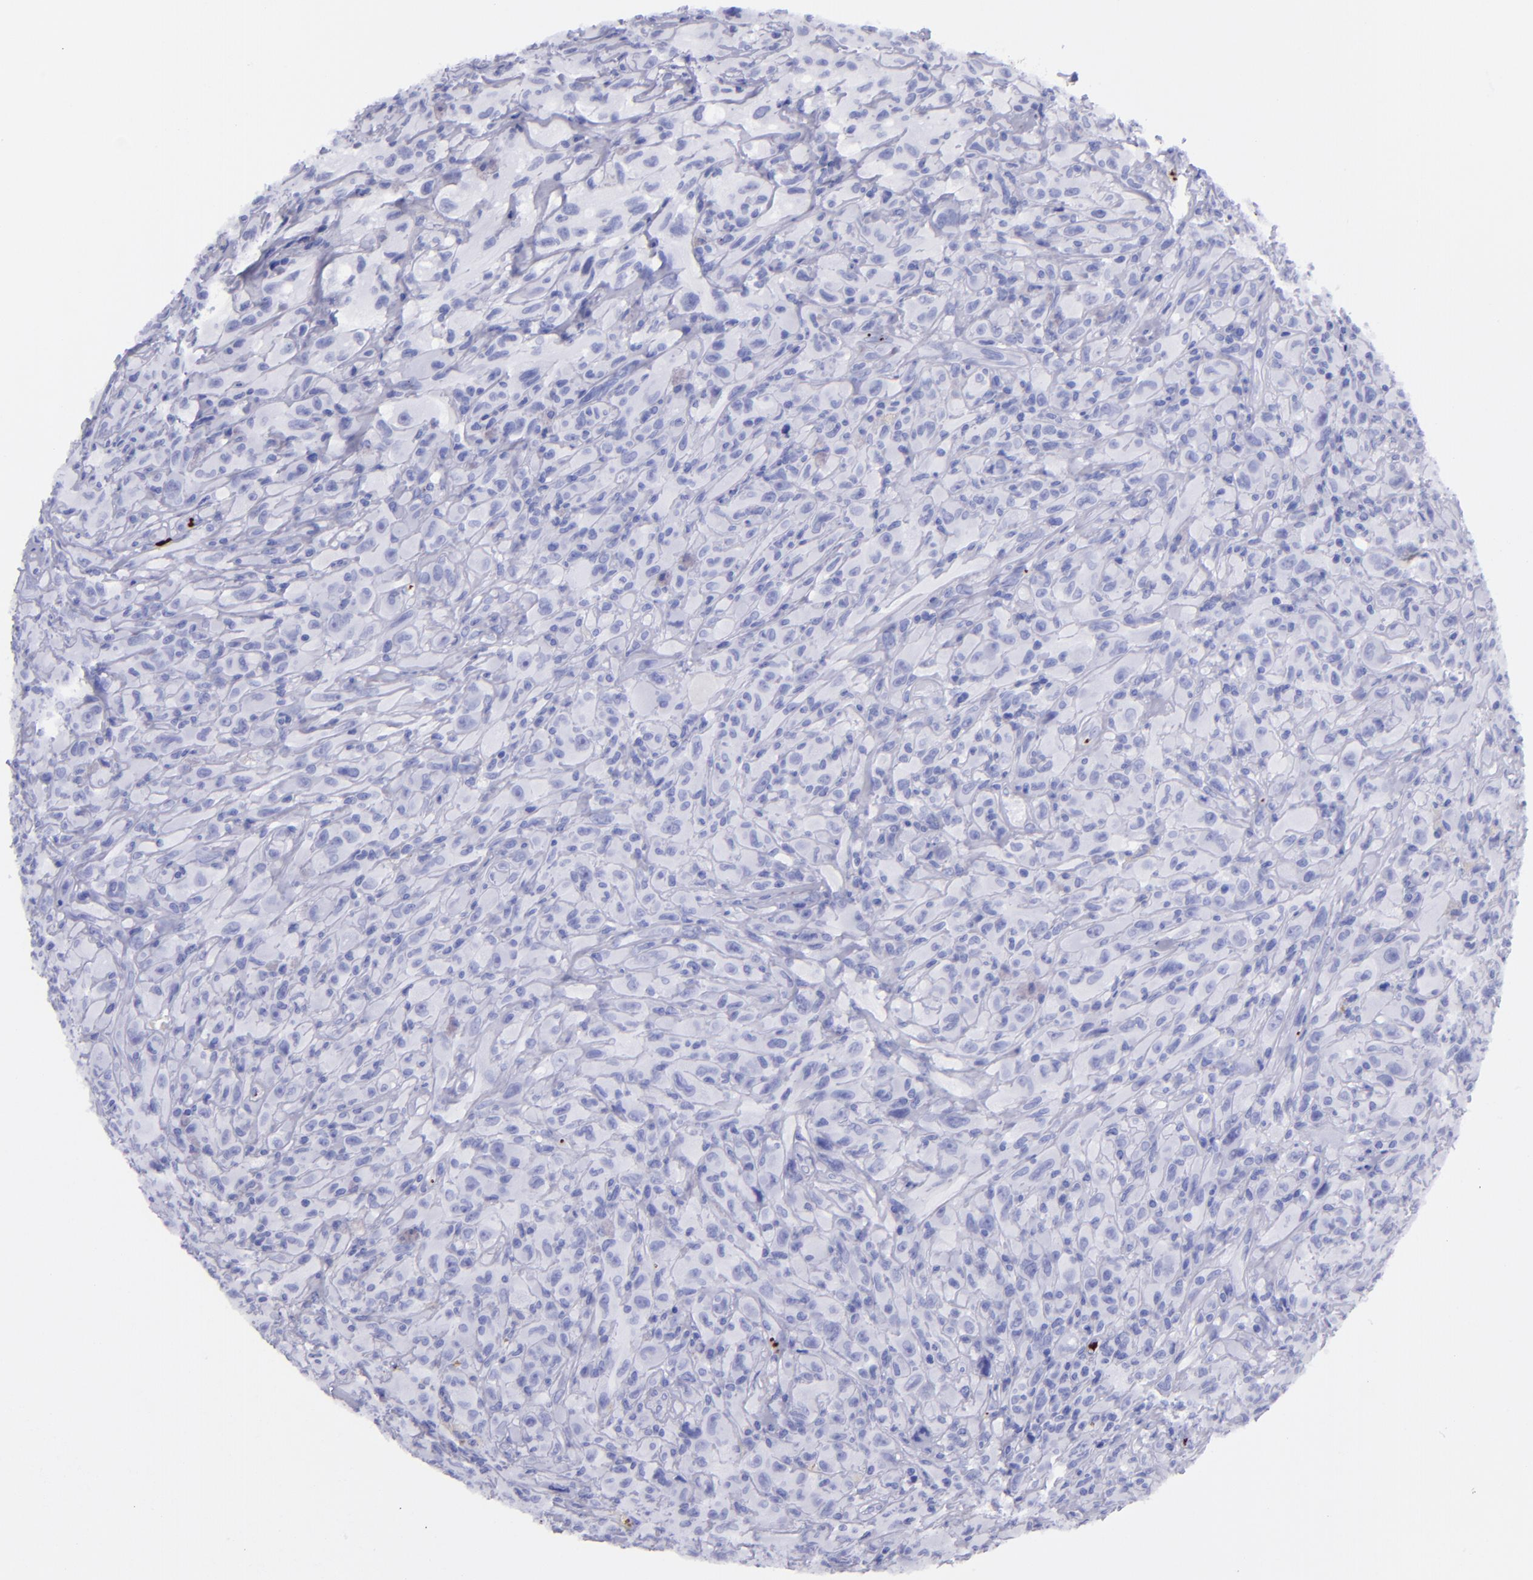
{"staining": {"intensity": "negative", "quantity": "none", "location": "none"}, "tissue": "glioma", "cell_type": "Tumor cells", "image_type": "cancer", "snomed": [{"axis": "morphology", "description": "Glioma, malignant, High grade"}, {"axis": "topography", "description": "Brain"}], "caption": "There is no significant expression in tumor cells of glioma.", "gene": "EFCAB13", "patient": {"sex": "male", "age": 48}}